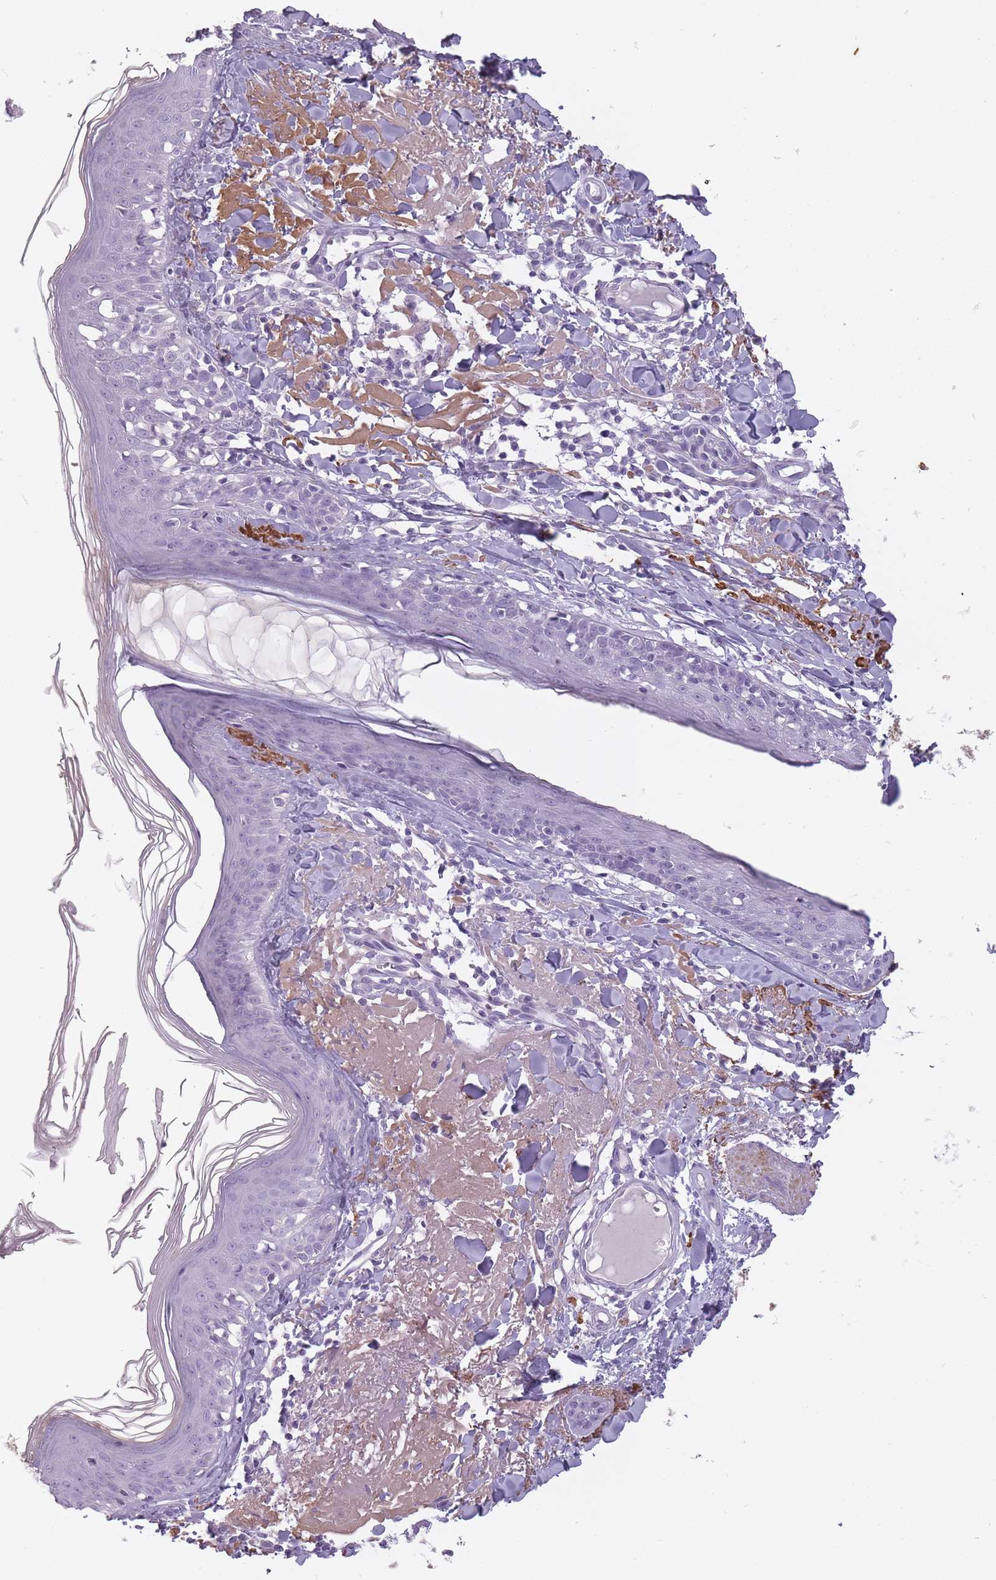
{"staining": {"intensity": "negative", "quantity": "none", "location": "none"}, "tissue": "skin", "cell_type": "Fibroblasts", "image_type": "normal", "snomed": [{"axis": "morphology", "description": "Normal tissue, NOS"}, {"axis": "morphology", "description": "Malignant melanoma, NOS"}, {"axis": "topography", "description": "Skin"}], "caption": "Fibroblasts show no significant expression in benign skin. (Stains: DAB immunohistochemistry (IHC) with hematoxylin counter stain, Microscopy: brightfield microscopy at high magnification).", "gene": "RFX4", "patient": {"sex": "male", "age": 80}}